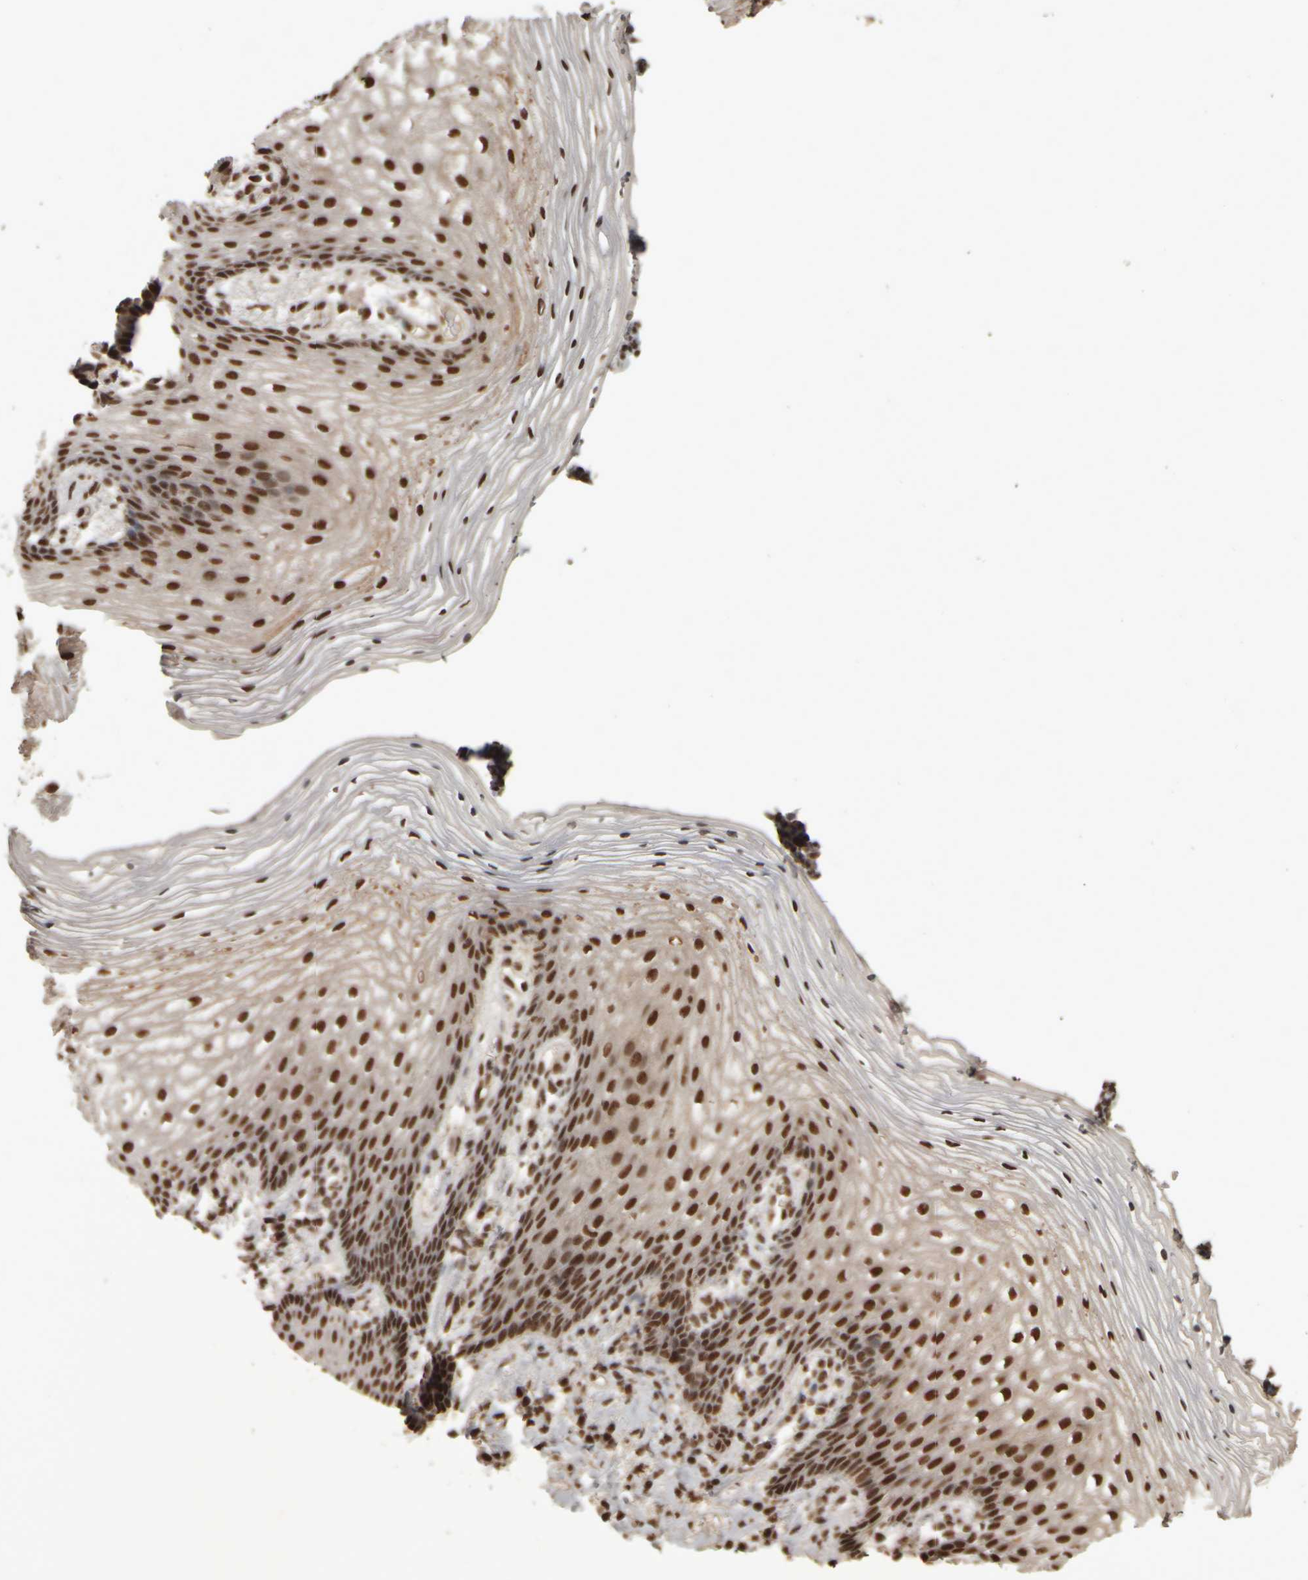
{"staining": {"intensity": "strong", "quantity": ">75%", "location": "nuclear"}, "tissue": "vagina", "cell_type": "Squamous epithelial cells", "image_type": "normal", "snomed": [{"axis": "morphology", "description": "Normal tissue, NOS"}, {"axis": "topography", "description": "Vagina"}], "caption": "Immunohistochemistry (IHC) image of benign vagina: human vagina stained using immunohistochemistry shows high levels of strong protein expression localized specifically in the nuclear of squamous epithelial cells, appearing as a nuclear brown color.", "gene": "ZFHX4", "patient": {"sex": "female", "age": 60}}